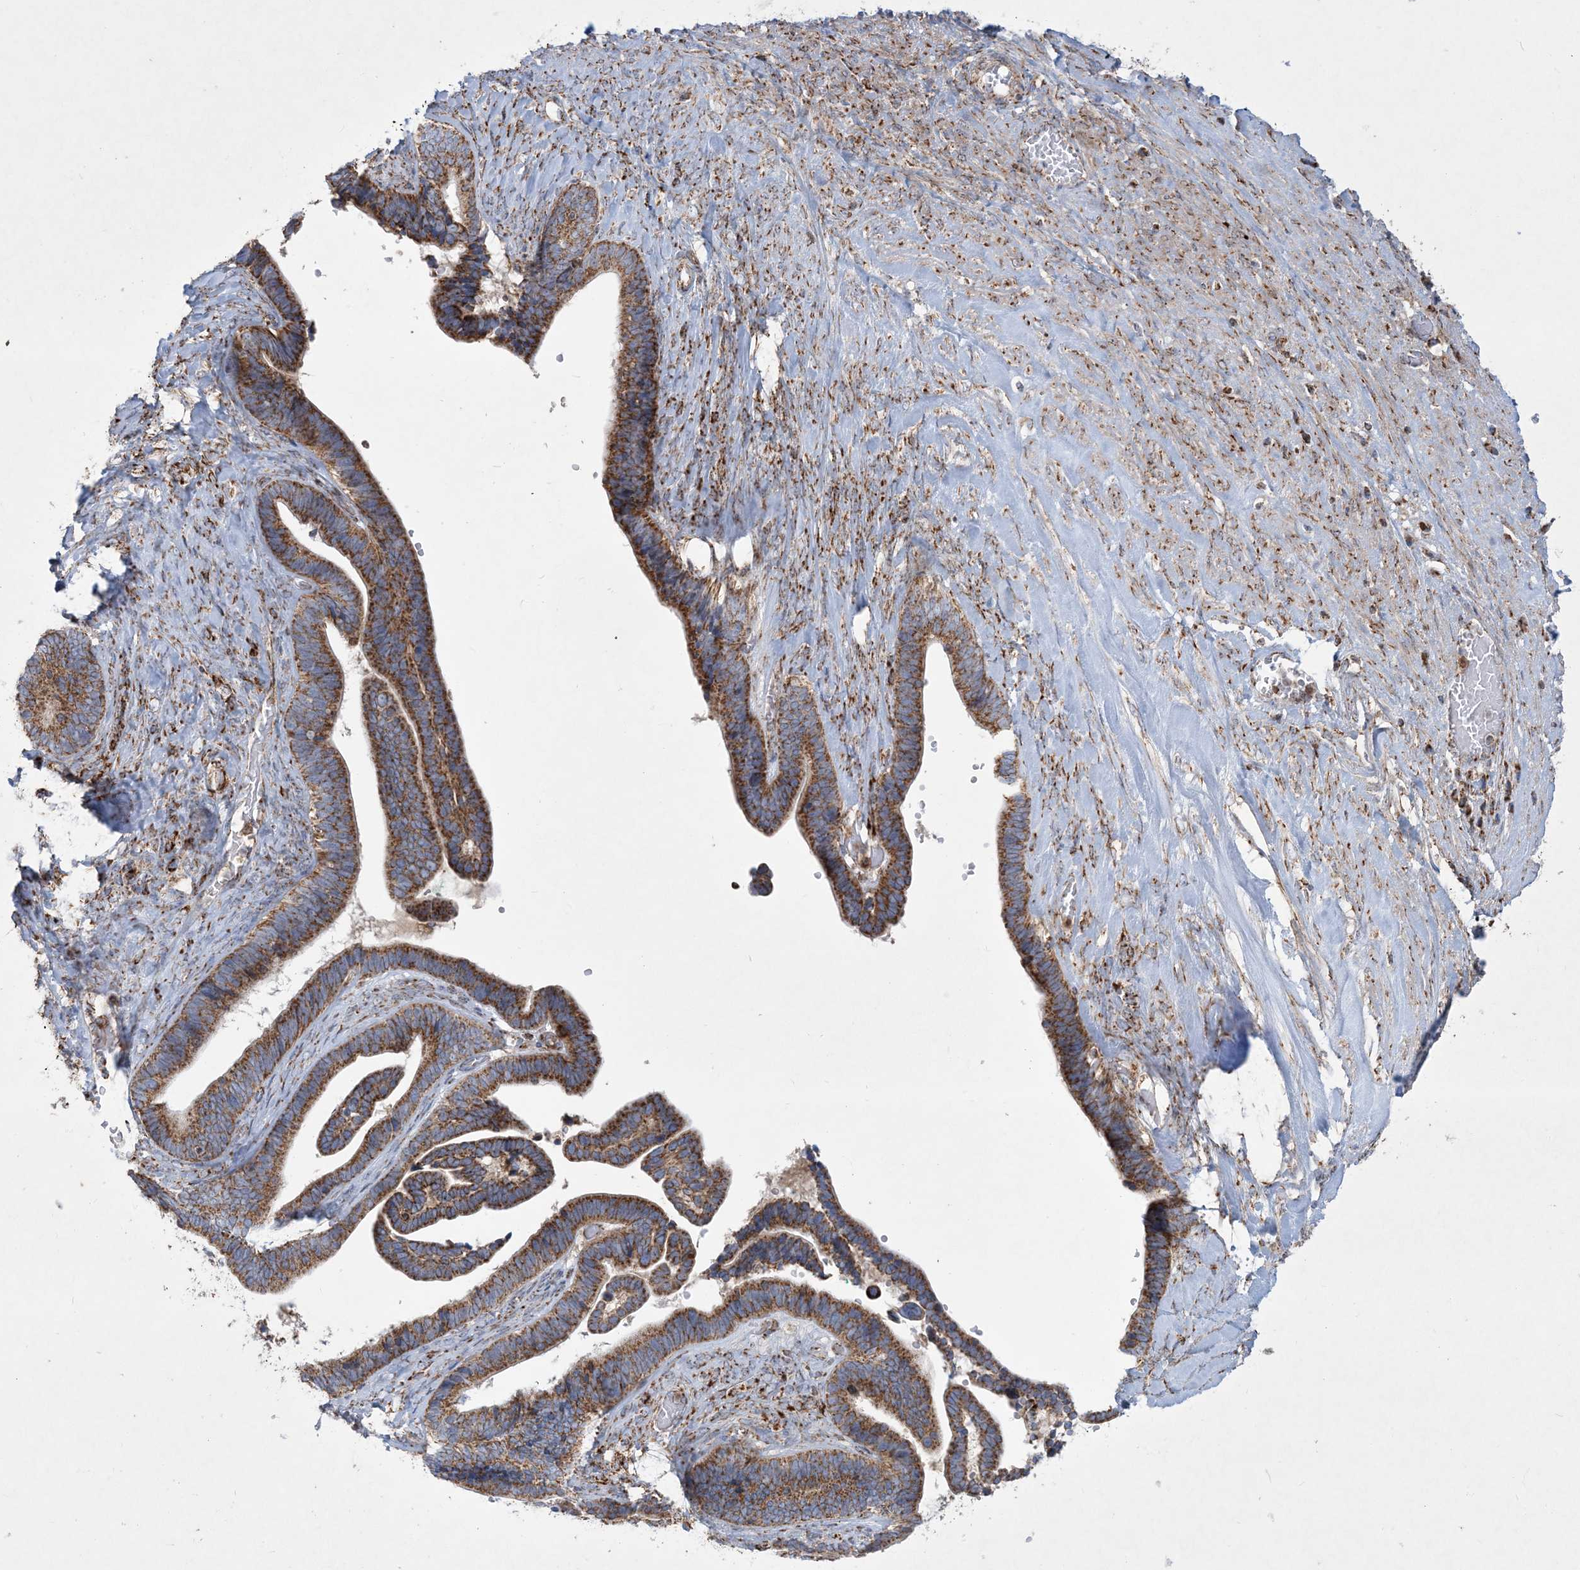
{"staining": {"intensity": "moderate", "quantity": ">75%", "location": "cytoplasmic/membranous"}, "tissue": "ovarian cancer", "cell_type": "Tumor cells", "image_type": "cancer", "snomed": [{"axis": "morphology", "description": "Cystadenocarcinoma, serous, NOS"}, {"axis": "topography", "description": "Ovary"}], "caption": "Protein staining by immunohistochemistry (IHC) demonstrates moderate cytoplasmic/membranous staining in about >75% of tumor cells in ovarian cancer.", "gene": "BEND4", "patient": {"sex": "female", "age": 56}}